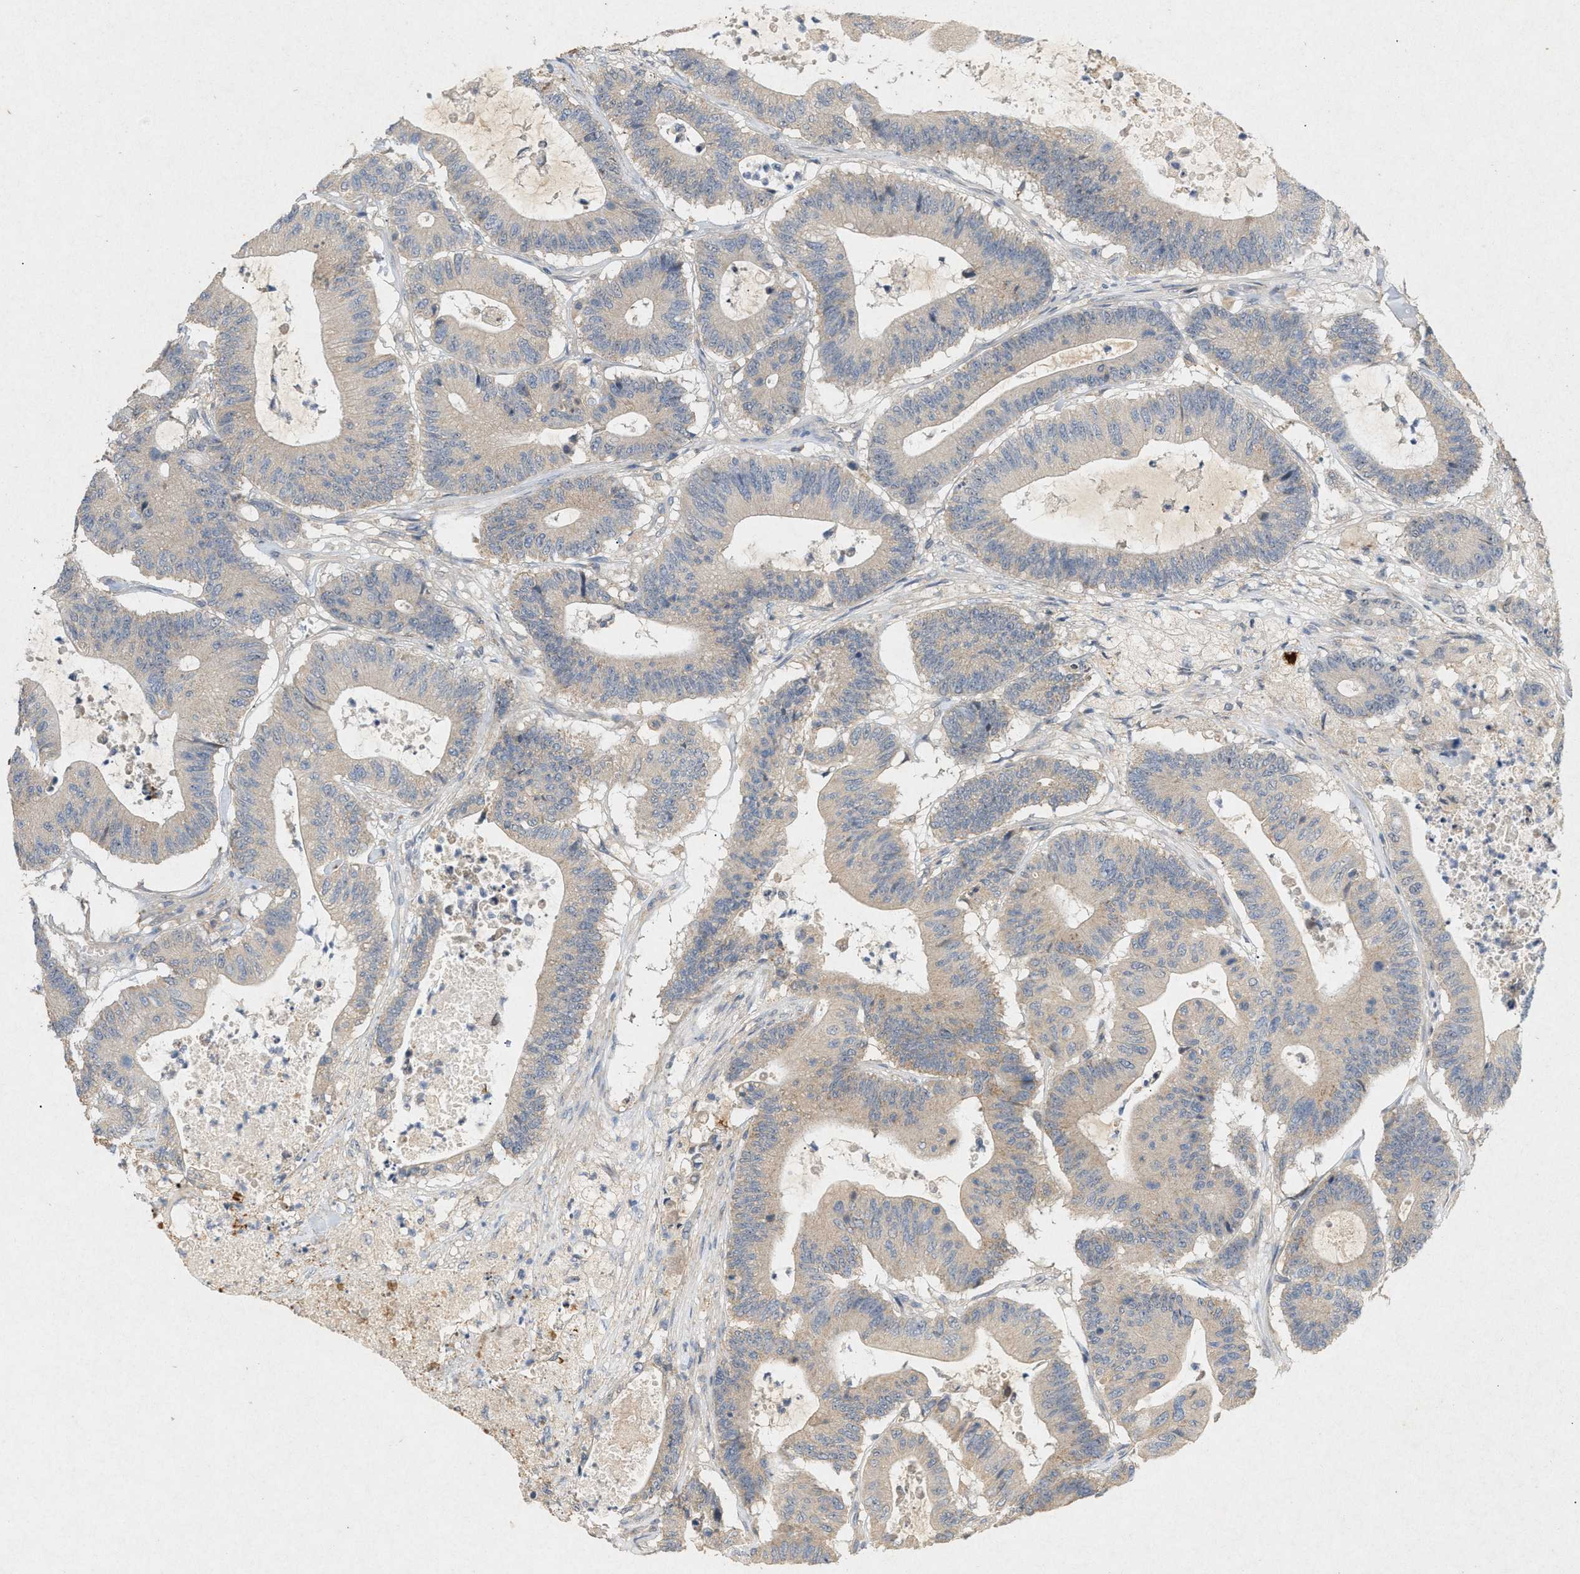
{"staining": {"intensity": "weak", "quantity": "<25%", "location": "cytoplasmic/membranous"}, "tissue": "colorectal cancer", "cell_type": "Tumor cells", "image_type": "cancer", "snomed": [{"axis": "morphology", "description": "Adenocarcinoma, NOS"}, {"axis": "topography", "description": "Colon"}], "caption": "Immunohistochemical staining of colorectal cancer (adenocarcinoma) exhibits no significant expression in tumor cells.", "gene": "DCAF7", "patient": {"sex": "female", "age": 84}}